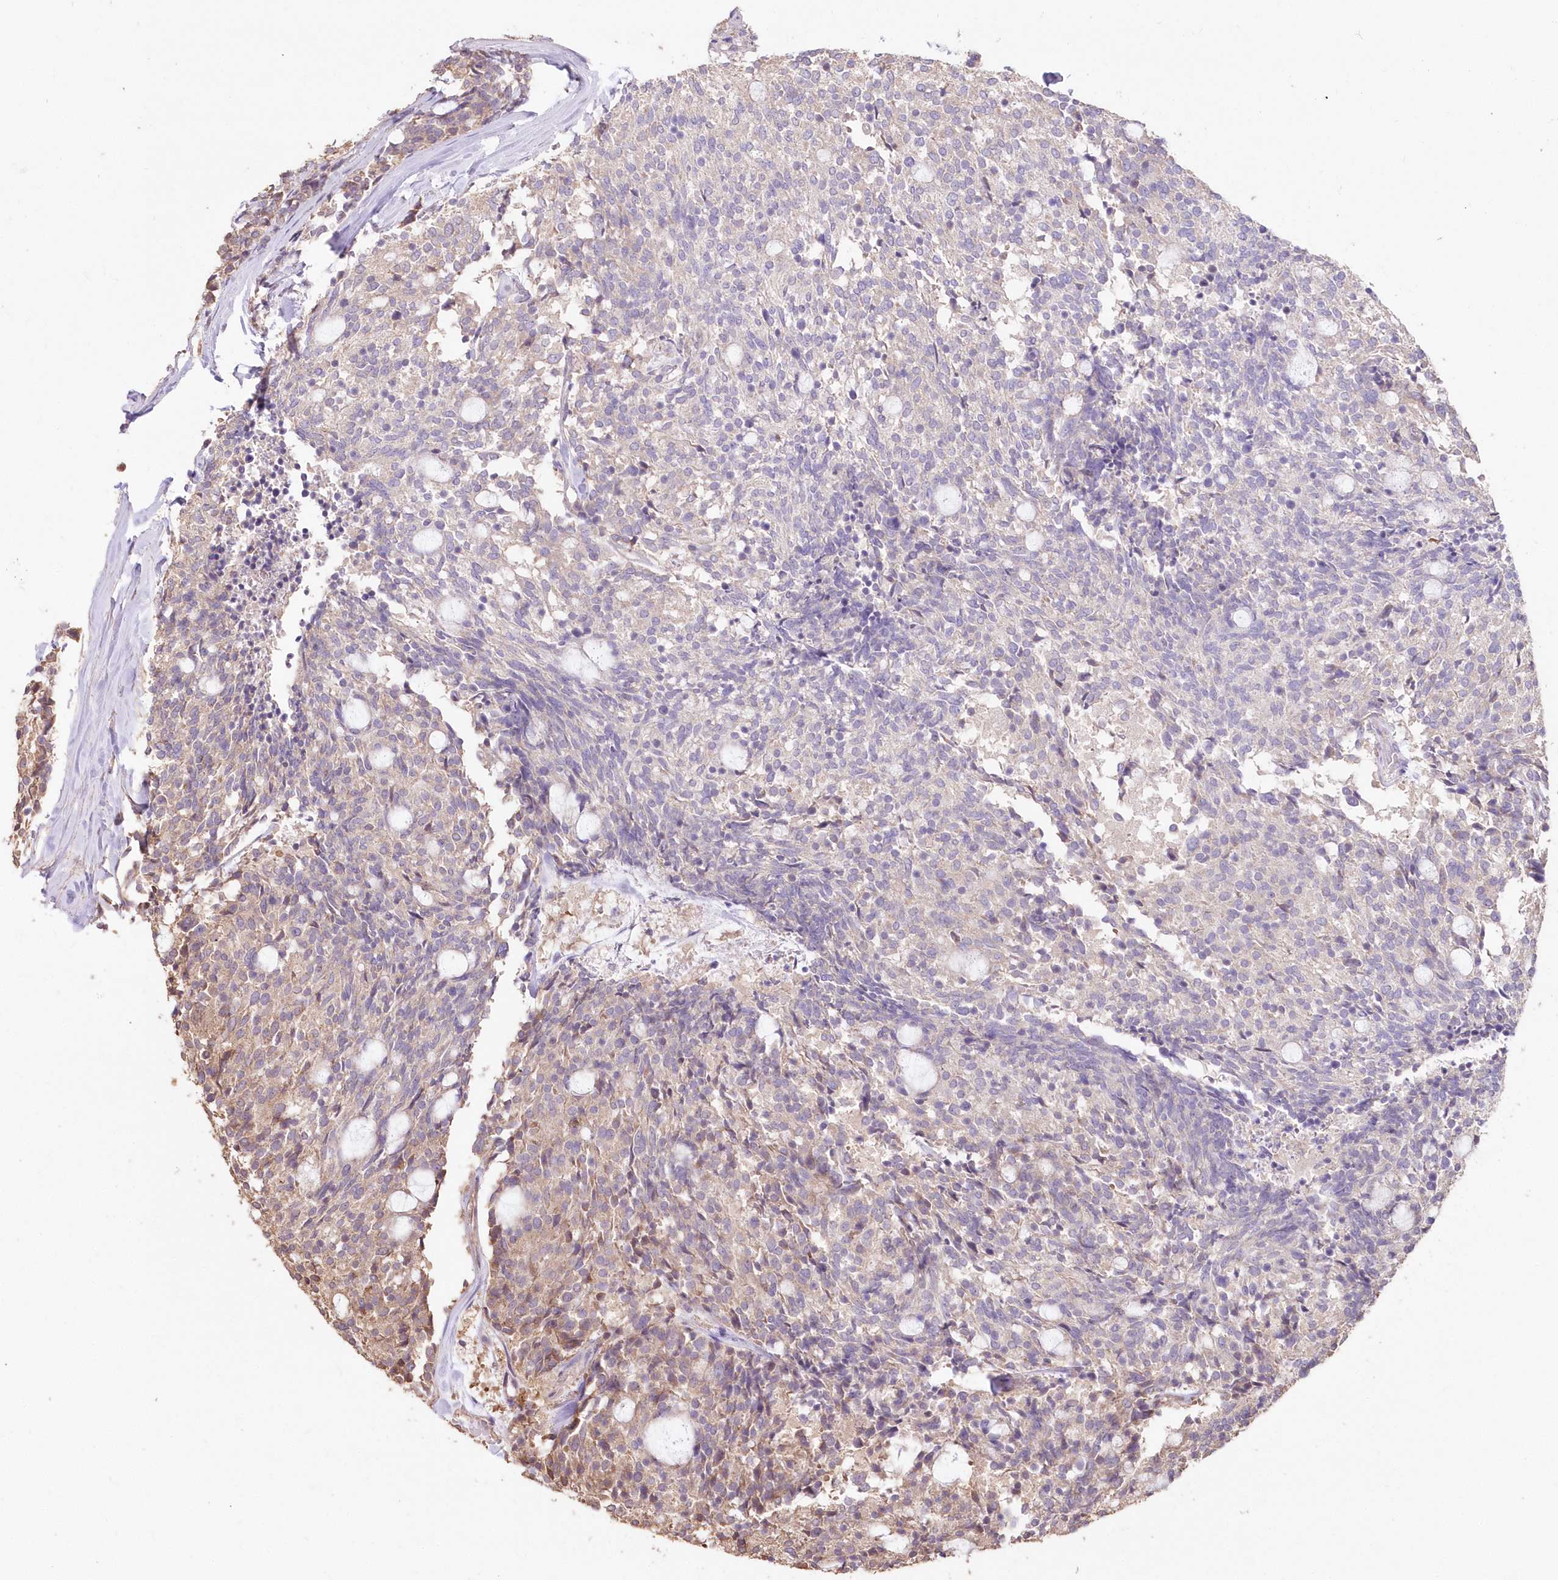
{"staining": {"intensity": "weak", "quantity": "<25%", "location": "cytoplasmic/membranous"}, "tissue": "carcinoid", "cell_type": "Tumor cells", "image_type": "cancer", "snomed": [{"axis": "morphology", "description": "Carcinoid, malignant, NOS"}, {"axis": "topography", "description": "Pancreas"}], "caption": "DAB immunohistochemical staining of human carcinoid exhibits no significant positivity in tumor cells.", "gene": "STK17B", "patient": {"sex": "female", "age": 54}}